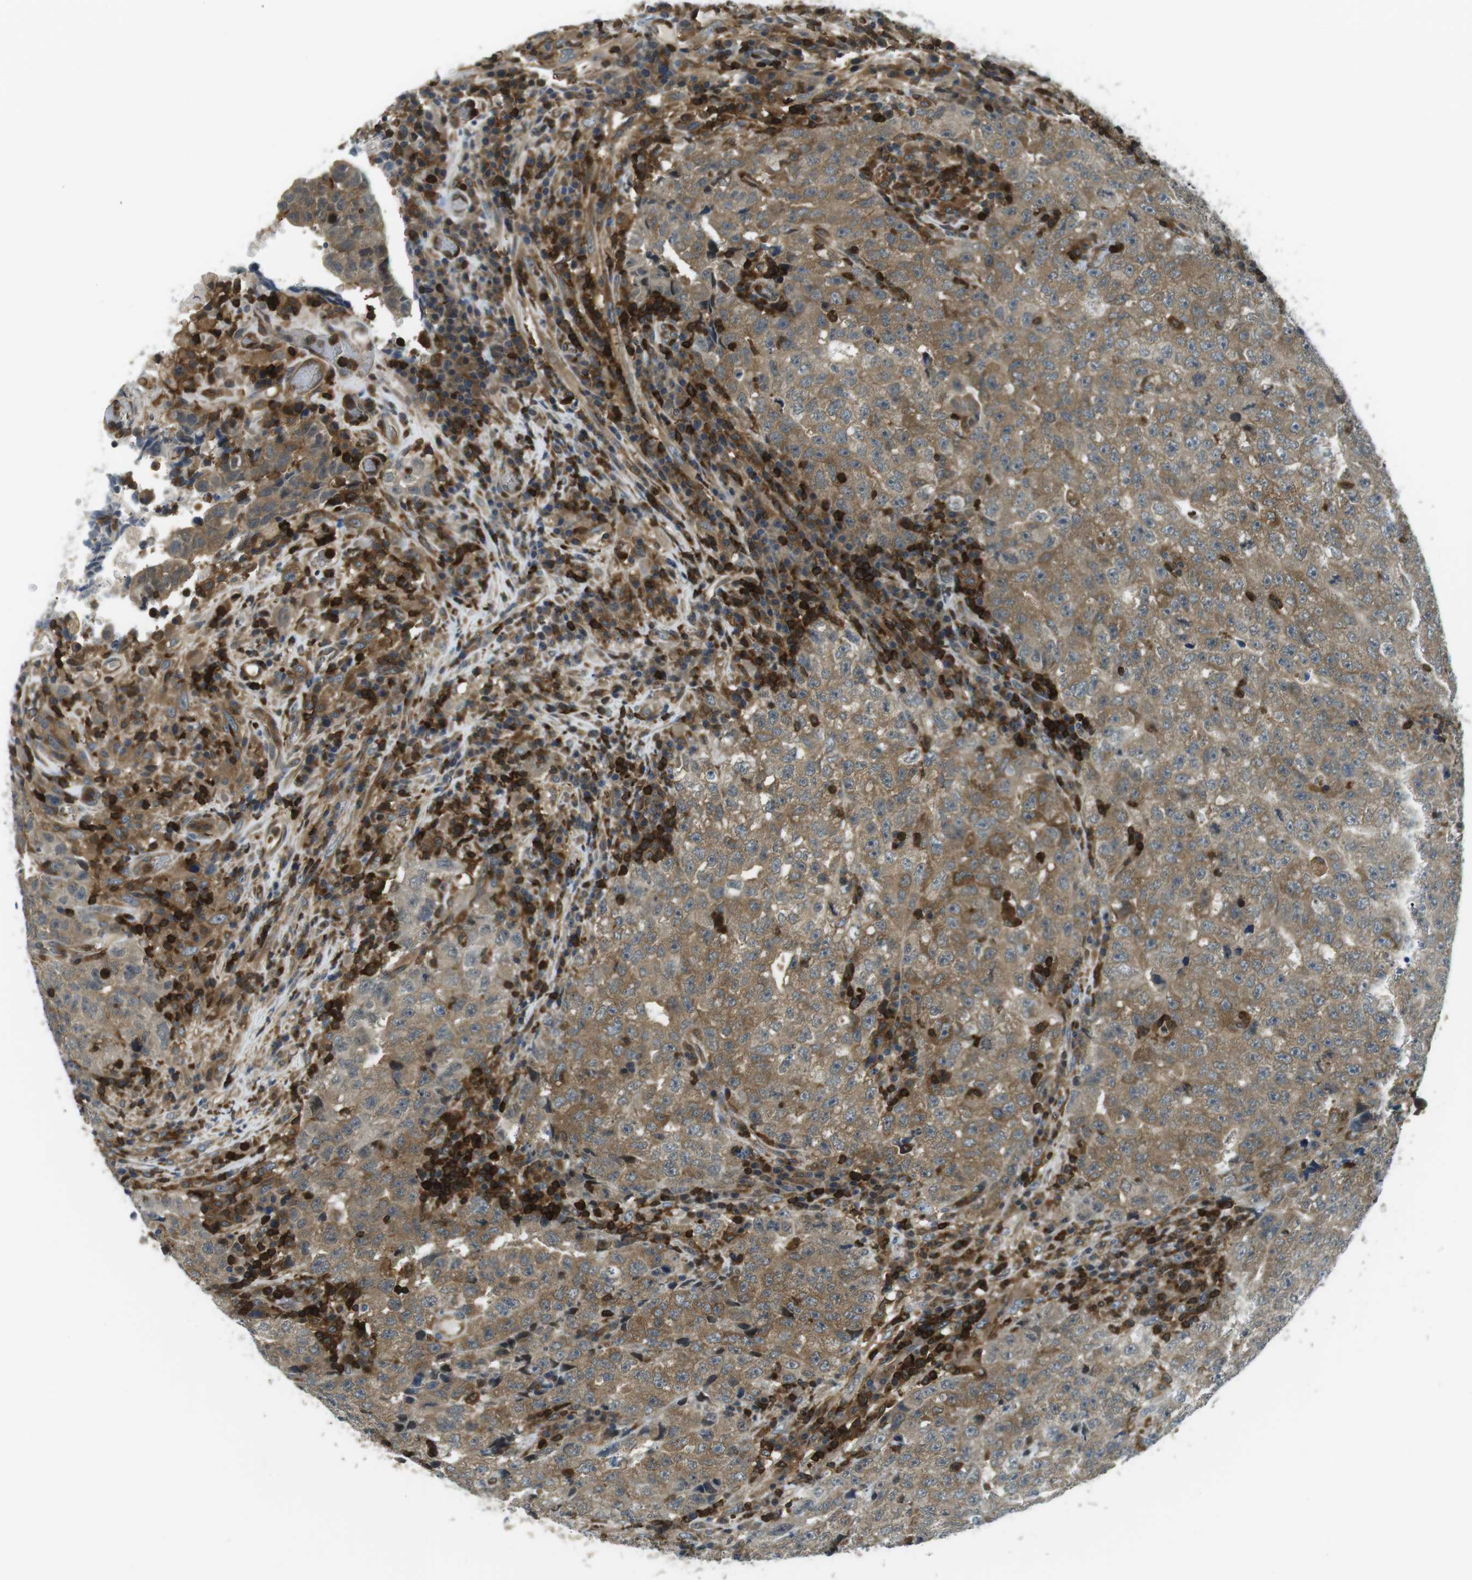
{"staining": {"intensity": "moderate", "quantity": ">75%", "location": "cytoplasmic/membranous"}, "tissue": "testis cancer", "cell_type": "Tumor cells", "image_type": "cancer", "snomed": [{"axis": "morphology", "description": "Necrosis, NOS"}, {"axis": "morphology", "description": "Carcinoma, Embryonal, NOS"}, {"axis": "topography", "description": "Testis"}], "caption": "Testis cancer (embryonal carcinoma) stained with immunohistochemistry (IHC) reveals moderate cytoplasmic/membranous staining in approximately >75% of tumor cells.", "gene": "STK10", "patient": {"sex": "male", "age": 19}}